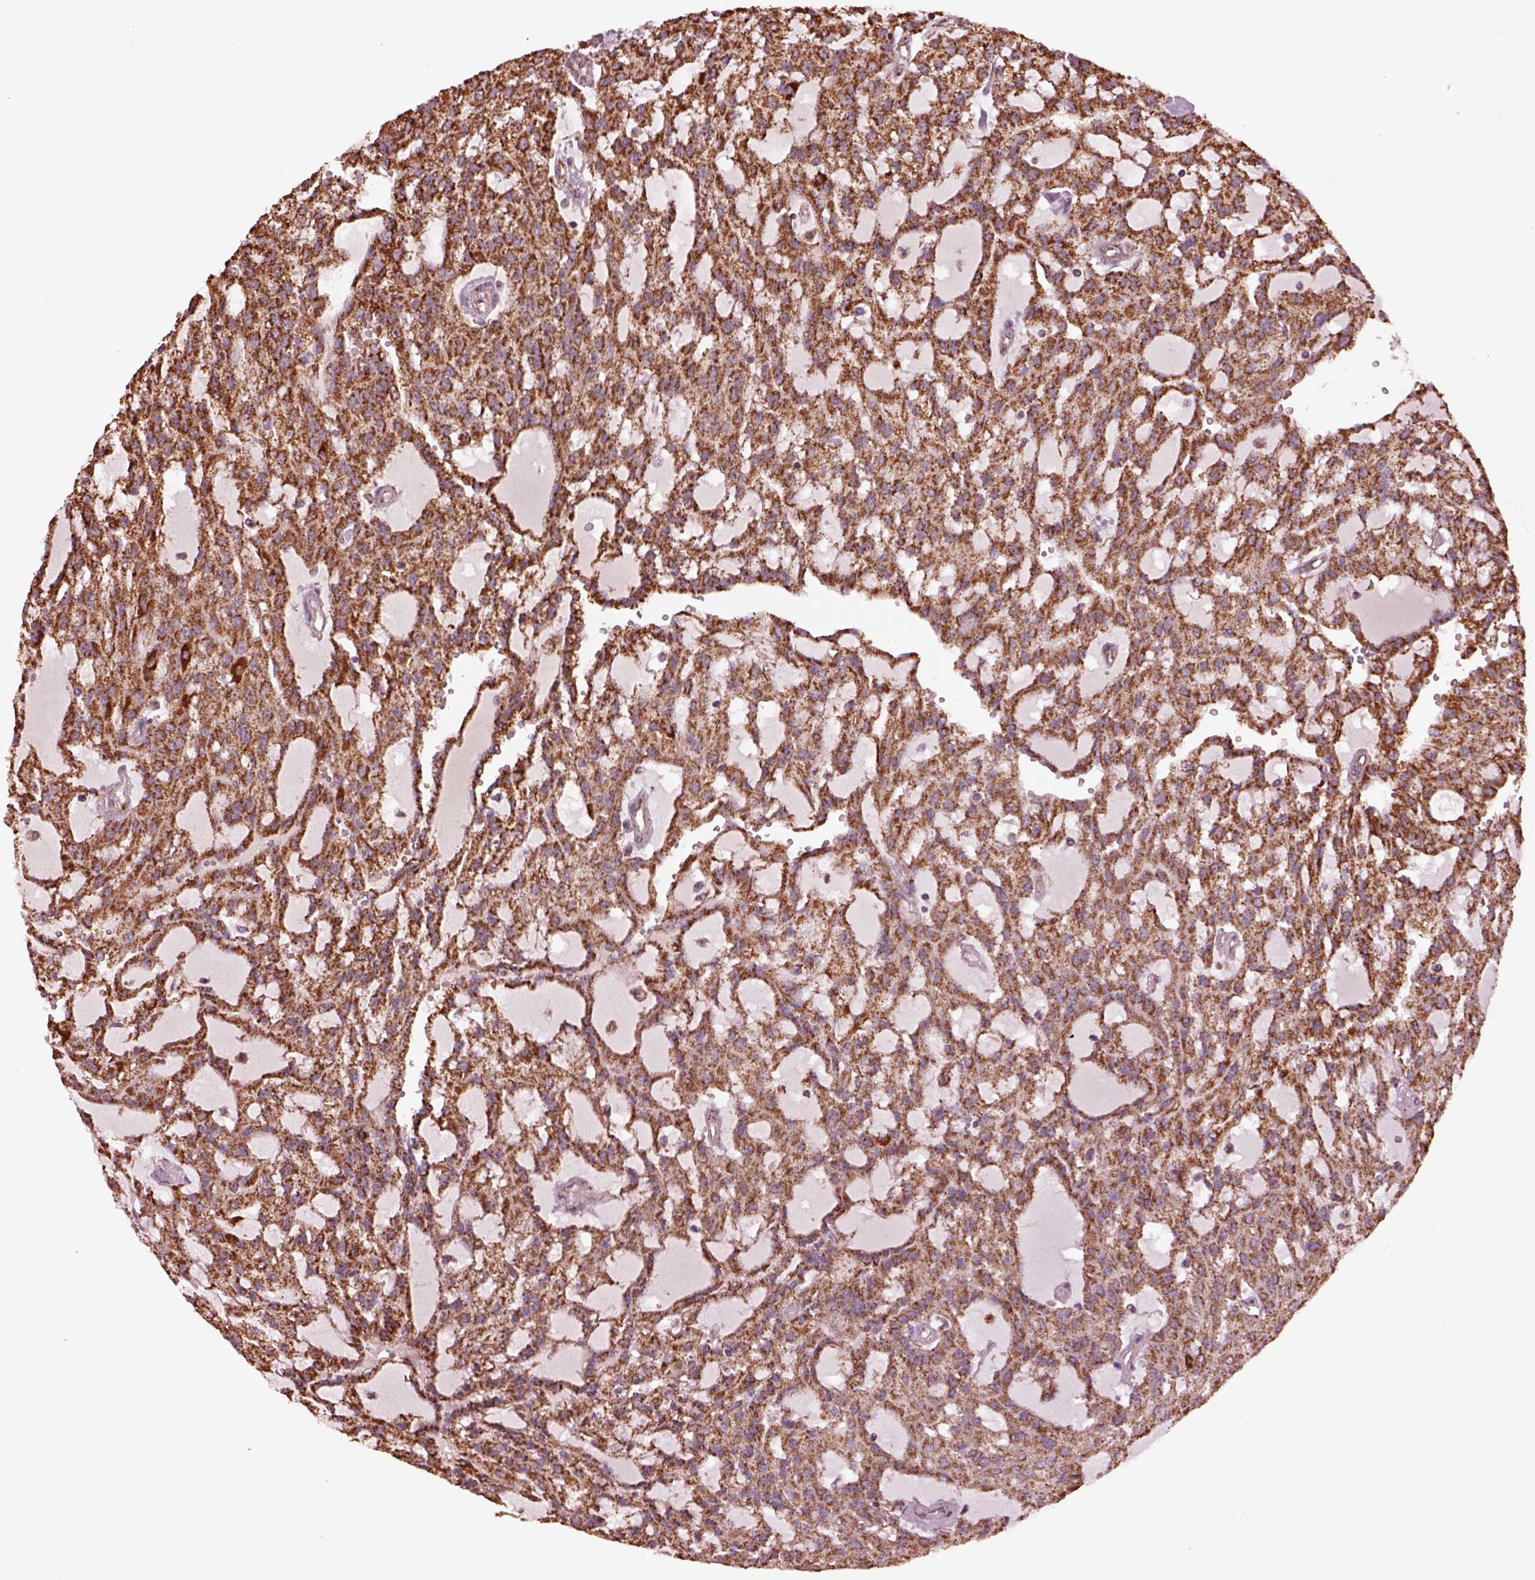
{"staining": {"intensity": "moderate", "quantity": ">75%", "location": "cytoplasmic/membranous"}, "tissue": "renal cancer", "cell_type": "Tumor cells", "image_type": "cancer", "snomed": [{"axis": "morphology", "description": "Adenocarcinoma, NOS"}, {"axis": "topography", "description": "Kidney"}], "caption": "Approximately >75% of tumor cells in human adenocarcinoma (renal) exhibit moderate cytoplasmic/membranous protein positivity as visualized by brown immunohistochemical staining.", "gene": "TMEM254", "patient": {"sex": "male", "age": 63}}